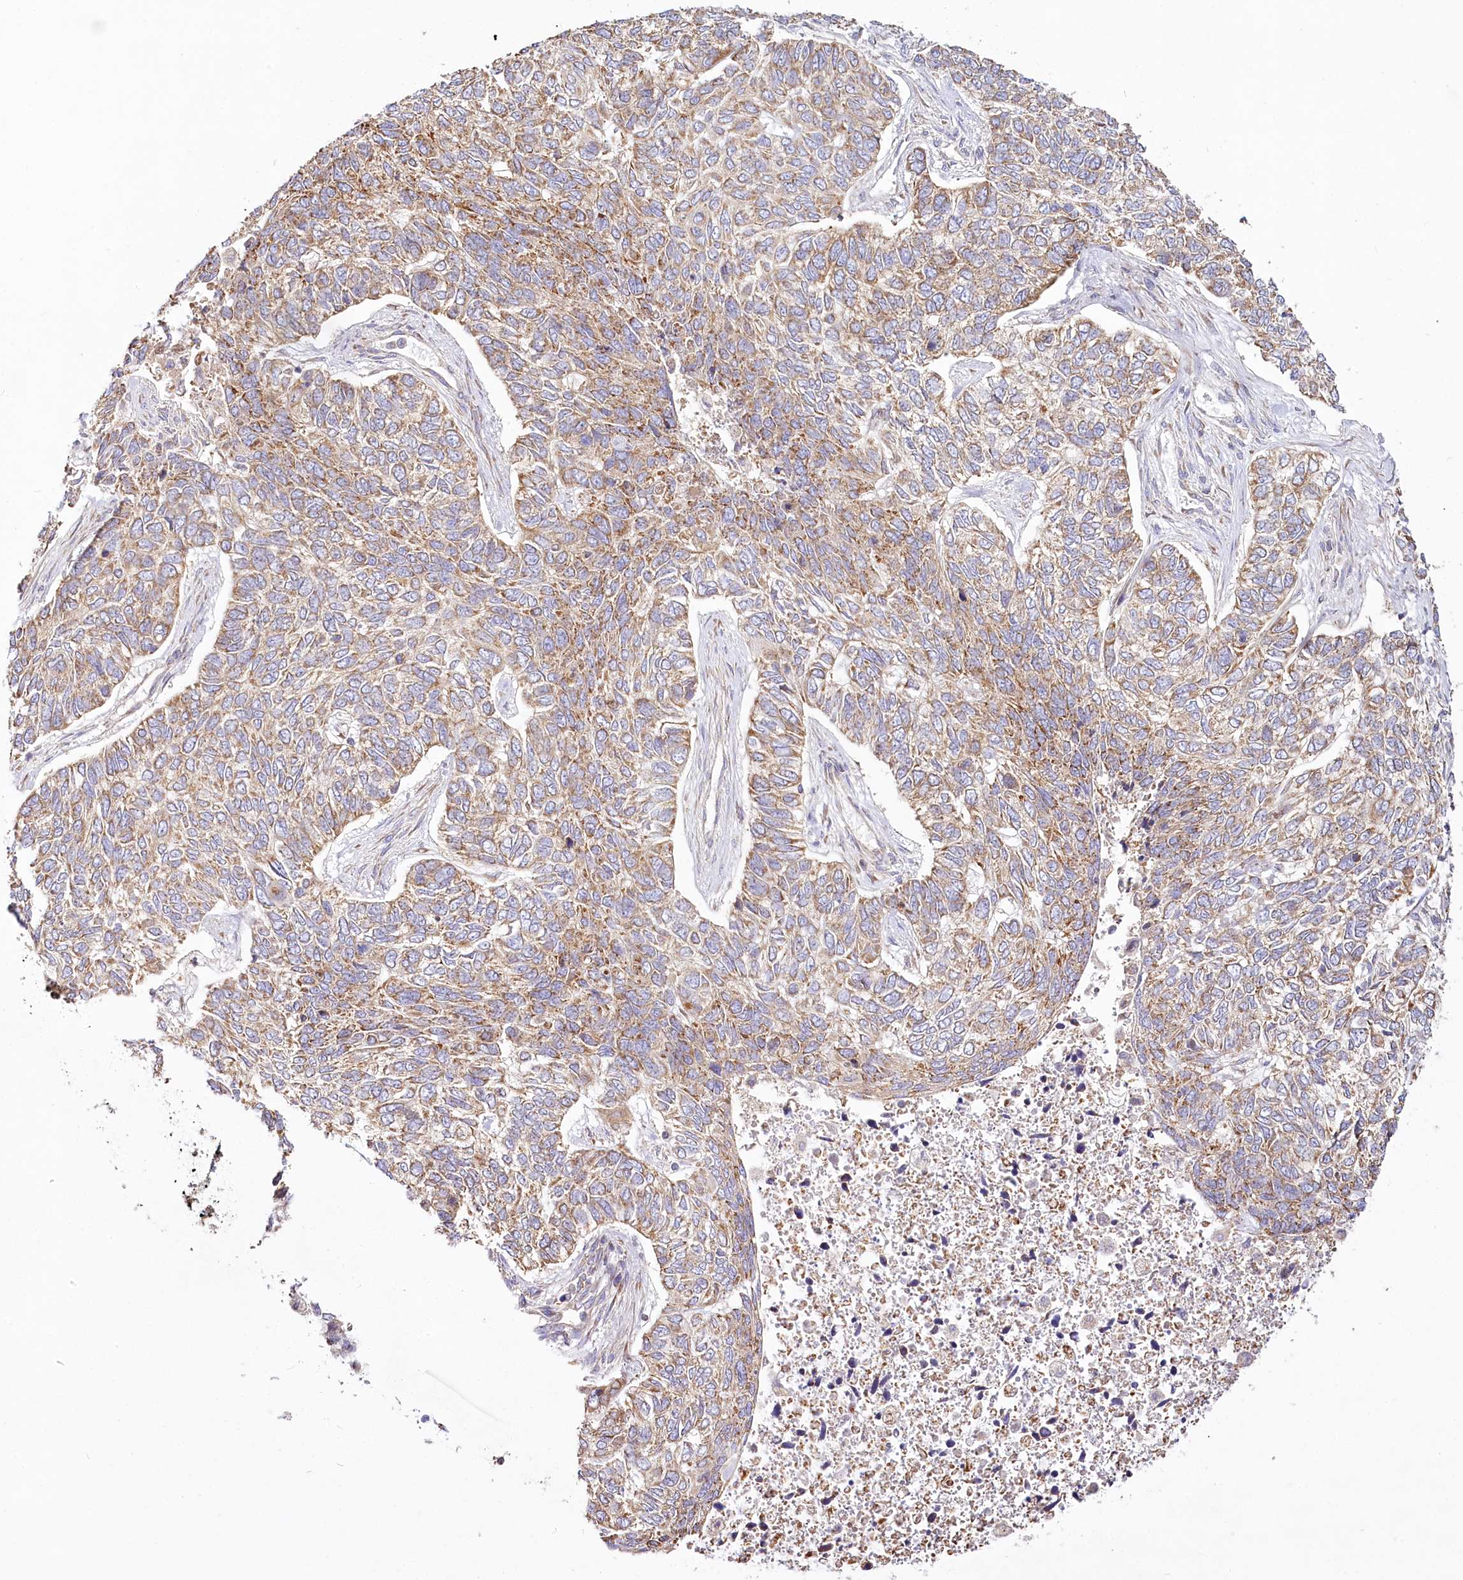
{"staining": {"intensity": "moderate", "quantity": ">75%", "location": "cytoplasmic/membranous"}, "tissue": "skin cancer", "cell_type": "Tumor cells", "image_type": "cancer", "snomed": [{"axis": "morphology", "description": "Basal cell carcinoma"}, {"axis": "topography", "description": "Skin"}], "caption": "The photomicrograph demonstrates staining of skin cancer, revealing moderate cytoplasmic/membranous protein staining (brown color) within tumor cells. Using DAB (brown) and hematoxylin (blue) stains, captured at high magnification using brightfield microscopy.", "gene": "ACOX2", "patient": {"sex": "female", "age": 65}}